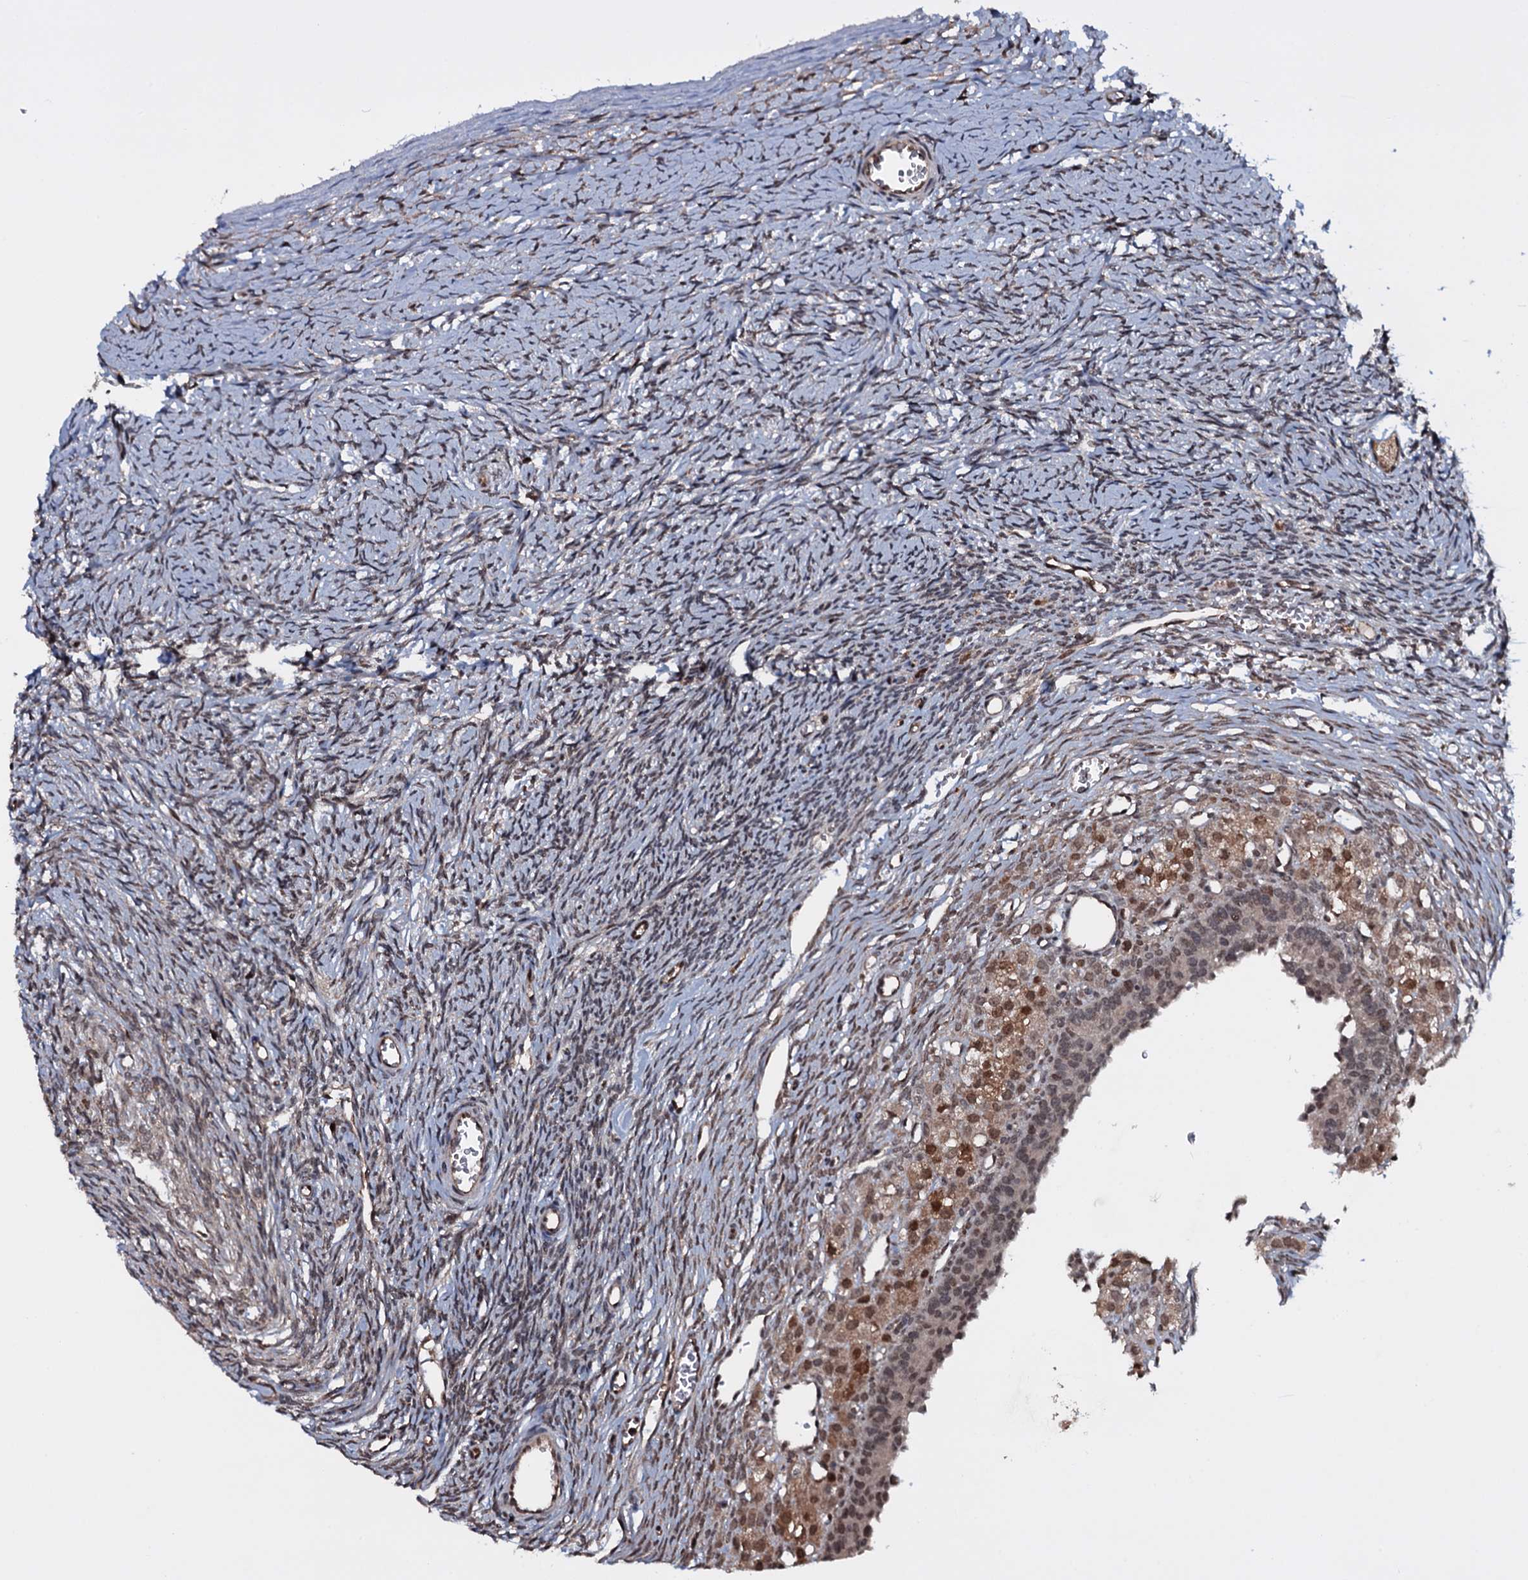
{"staining": {"intensity": "weak", "quantity": ">75%", "location": "nuclear"}, "tissue": "ovary", "cell_type": "Follicle cells", "image_type": "normal", "snomed": [{"axis": "morphology", "description": "Normal tissue, NOS"}, {"axis": "topography", "description": "Ovary"}], "caption": "This is a histology image of IHC staining of unremarkable ovary, which shows weak expression in the nuclear of follicle cells.", "gene": "HDDC3", "patient": {"sex": "female", "age": 39}}